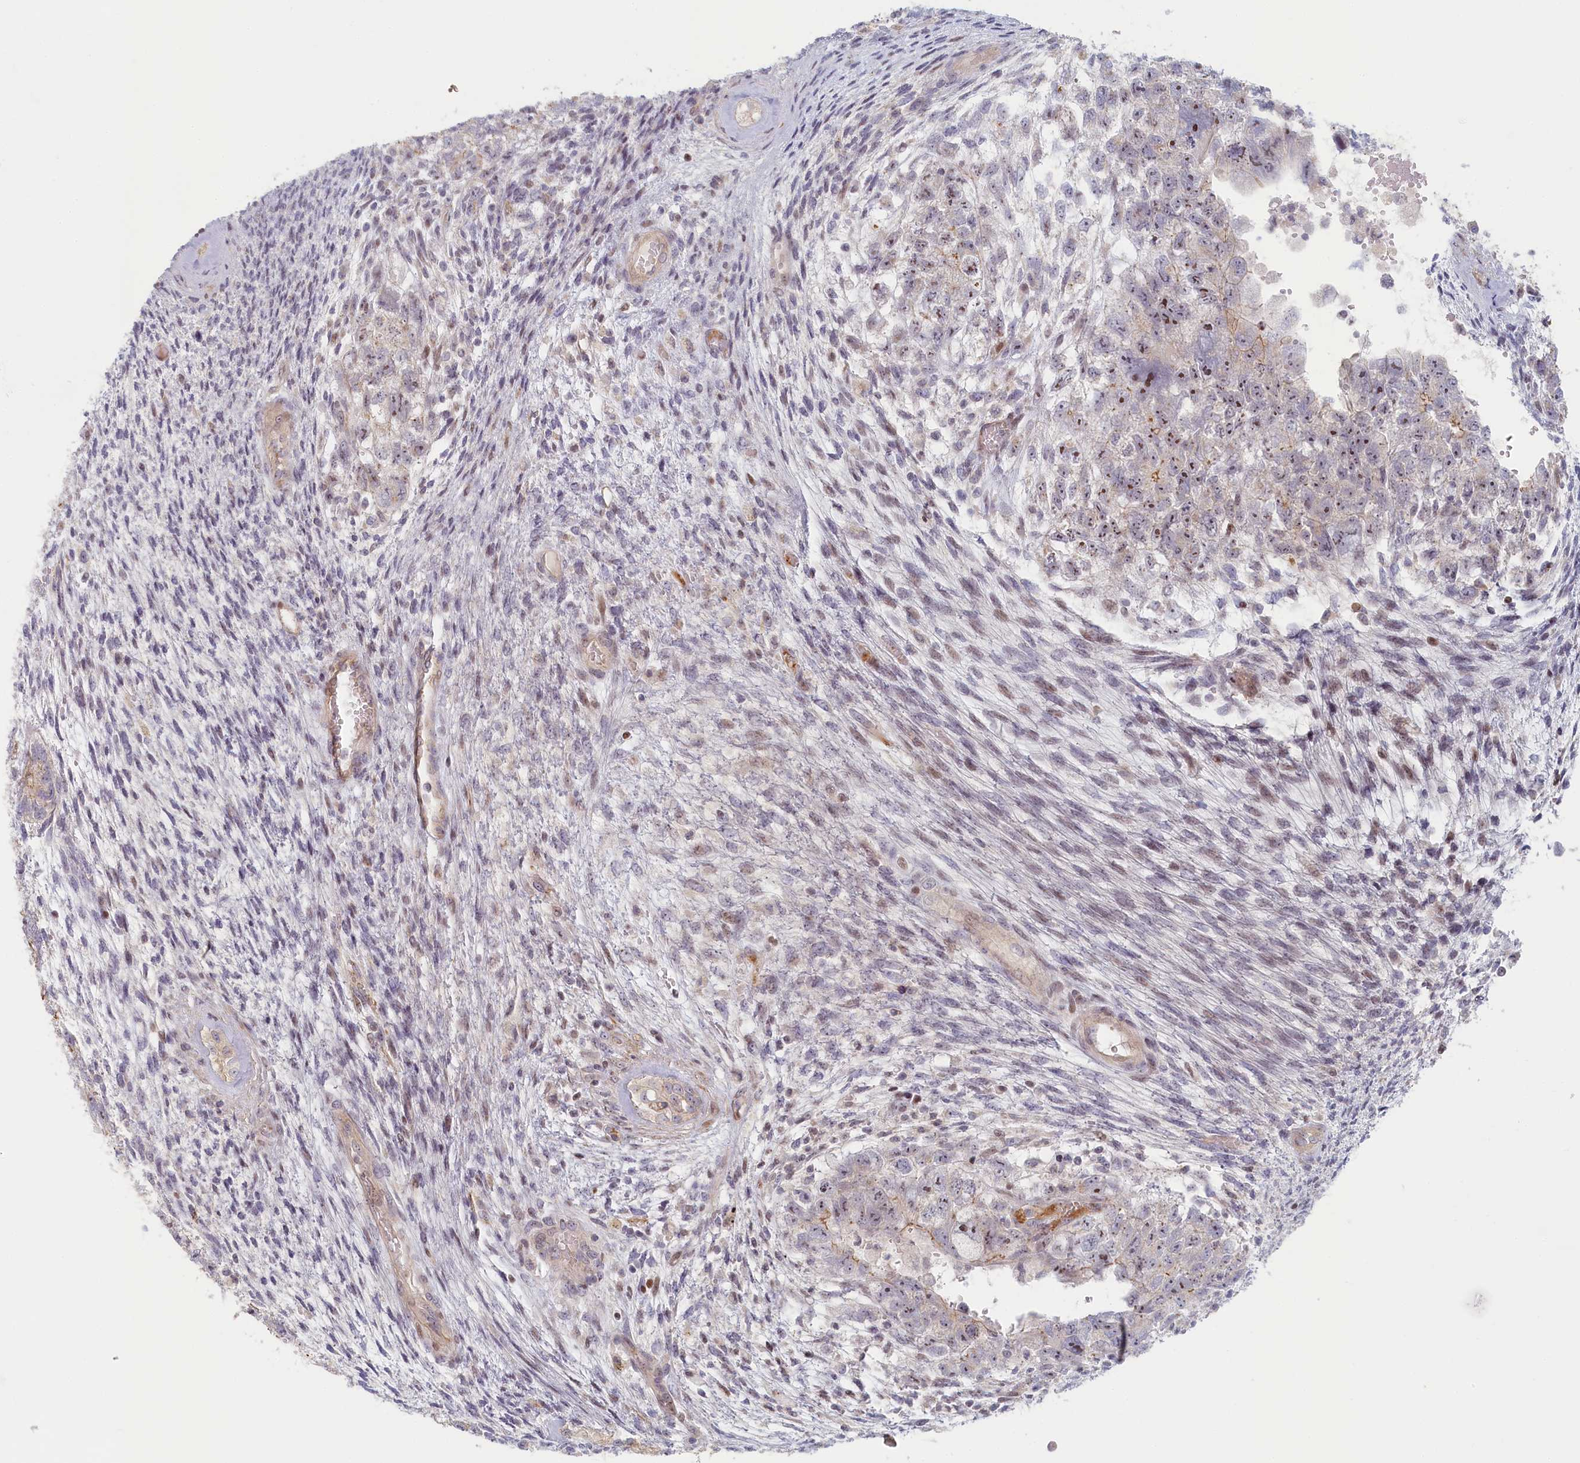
{"staining": {"intensity": "moderate", "quantity": "<25%", "location": "cytoplasmic/membranous,nuclear"}, "tissue": "testis cancer", "cell_type": "Tumor cells", "image_type": "cancer", "snomed": [{"axis": "morphology", "description": "Carcinoma, Embryonal, NOS"}, {"axis": "topography", "description": "Testis"}], "caption": "Human testis cancer stained for a protein (brown) reveals moderate cytoplasmic/membranous and nuclear positive positivity in approximately <25% of tumor cells.", "gene": "INTS4", "patient": {"sex": "male", "age": 26}}